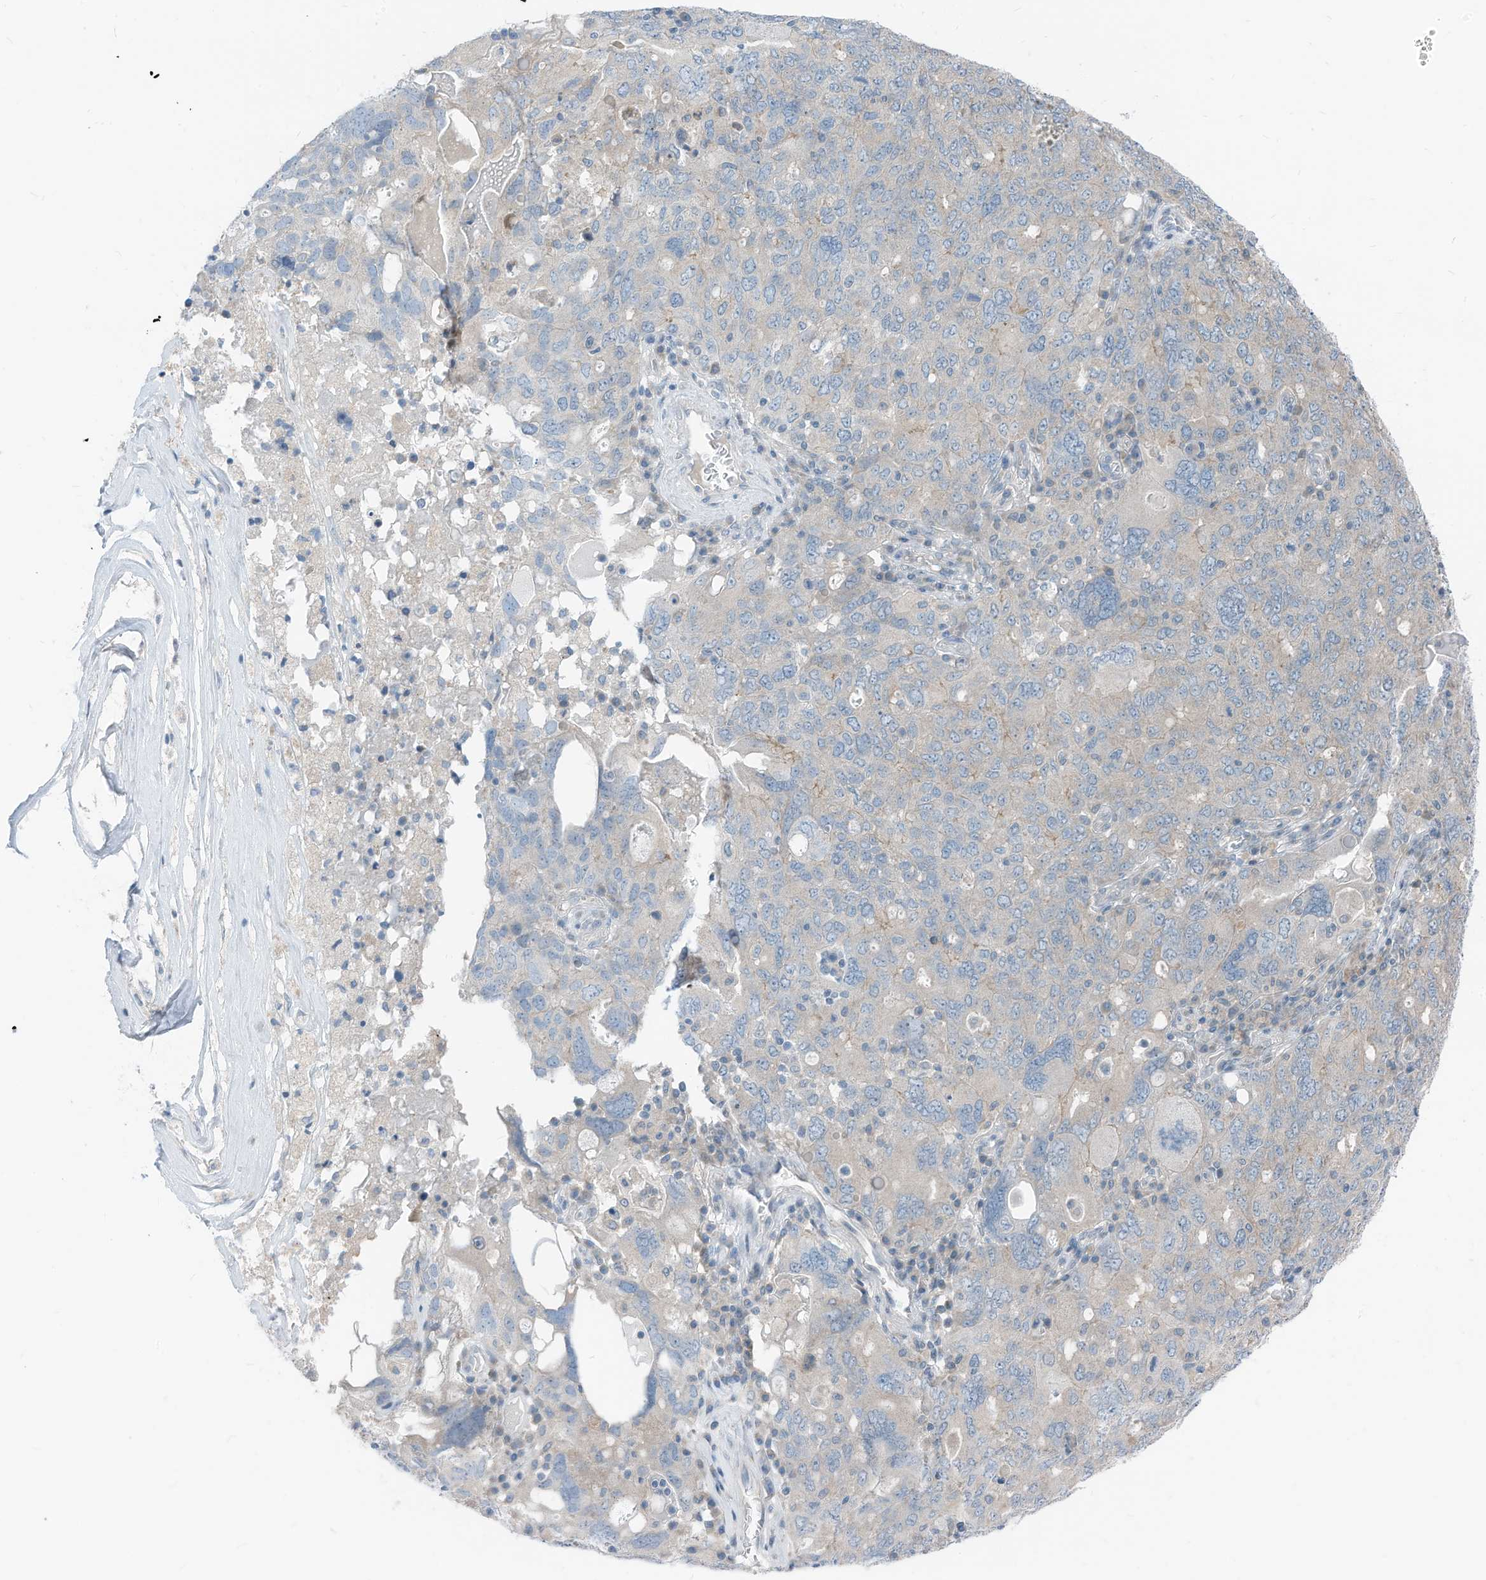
{"staining": {"intensity": "negative", "quantity": "none", "location": "none"}, "tissue": "ovarian cancer", "cell_type": "Tumor cells", "image_type": "cancer", "snomed": [{"axis": "morphology", "description": "Carcinoma, endometroid"}, {"axis": "topography", "description": "Ovary"}], "caption": "Immunohistochemical staining of human ovarian endometroid carcinoma exhibits no significant staining in tumor cells. Nuclei are stained in blue.", "gene": "LDAH", "patient": {"sex": "female", "age": 62}}